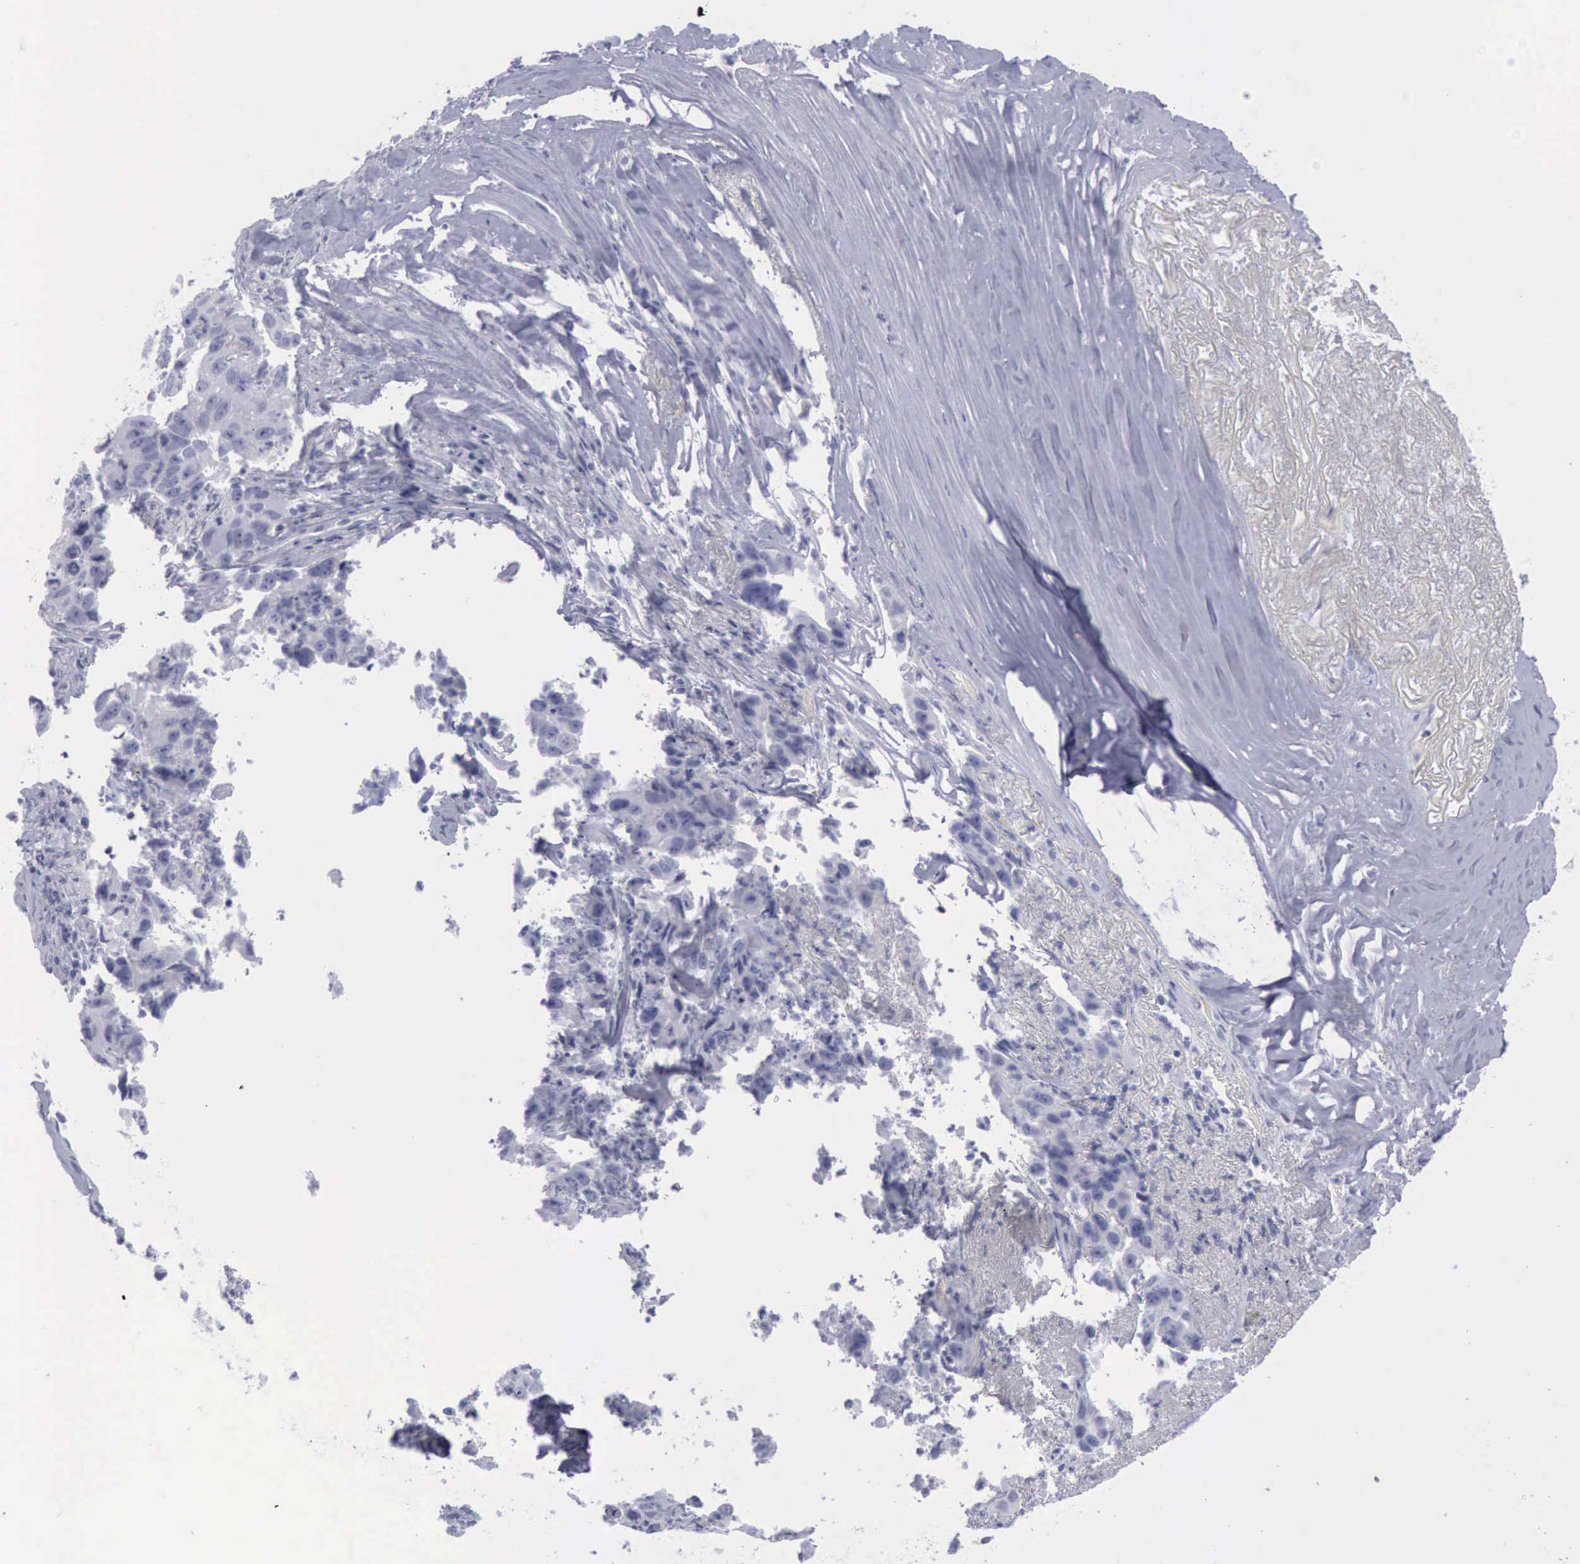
{"staining": {"intensity": "negative", "quantity": "none", "location": "none"}, "tissue": "lung cancer", "cell_type": "Tumor cells", "image_type": "cancer", "snomed": [{"axis": "morphology", "description": "Squamous cell carcinoma, NOS"}, {"axis": "topography", "description": "Lung"}], "caption": "This is an immunohistochemistry (IHC) histopathology image of lung cancer (squamous cell carcinoma). There is no staining in tumor cells.", "gene": "KRT13", "patient": {"sex": "male", "age": 64}}